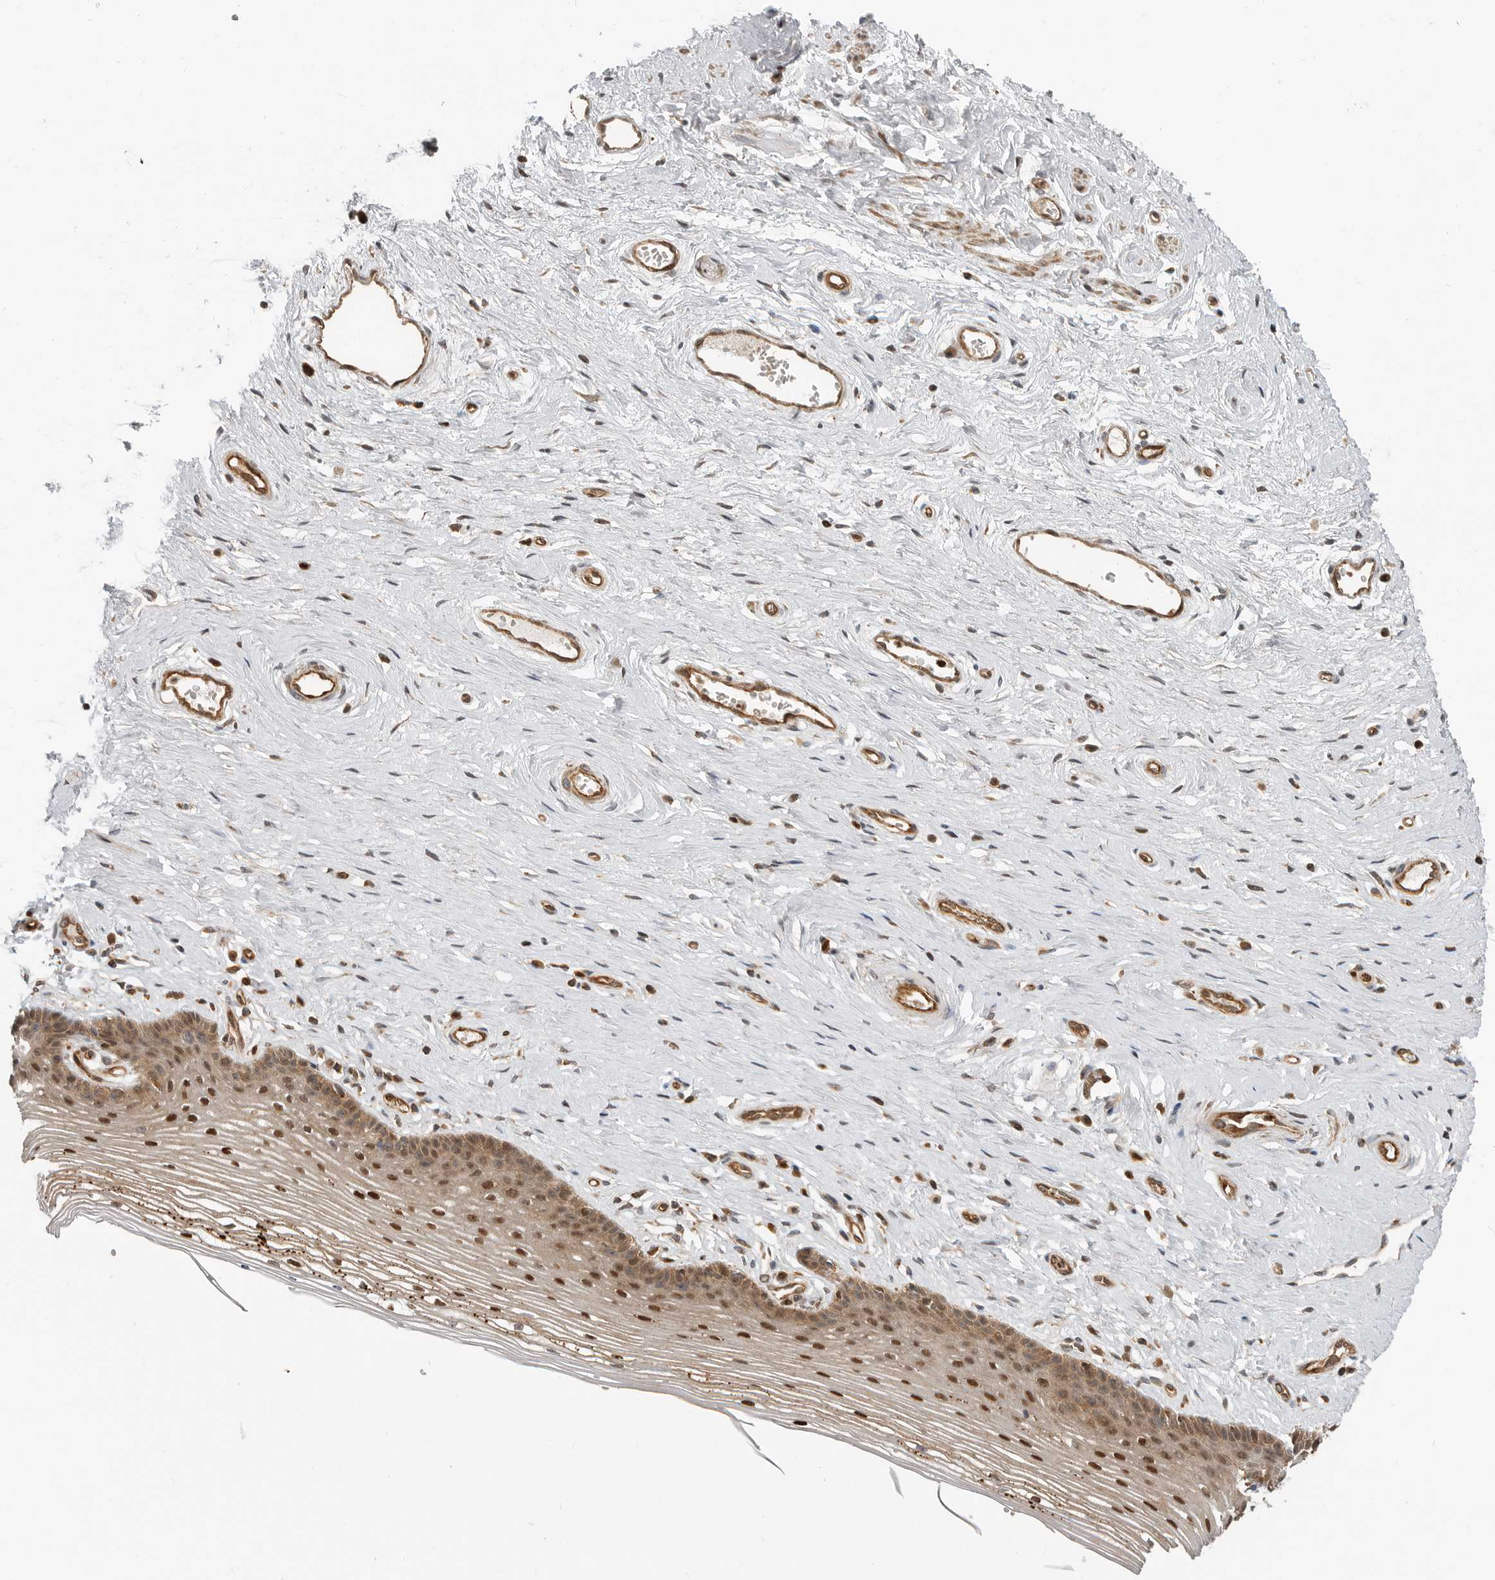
{"staining": {"intensity": "strong", "quantity": "25%-75%", "location": "cytoplasmic/membranous,nuclear"}, "tissue": "vagina", "cell_type": "Squamous epithelial cells", "image_type": "normal", "snomed": [{"axis": "morphology", "description": "Normal tissue, NOS"}, {"axis": "topography", "description": "Vagina"}], "caption": "Squamous epithelial cells show high levels of strong cytoplasmic/membranous,nuclear positivity in about 25%-75% of cells in benign human vagina.", "gene": "STRAP", "patient": {"sex": "female", "age": 46}}